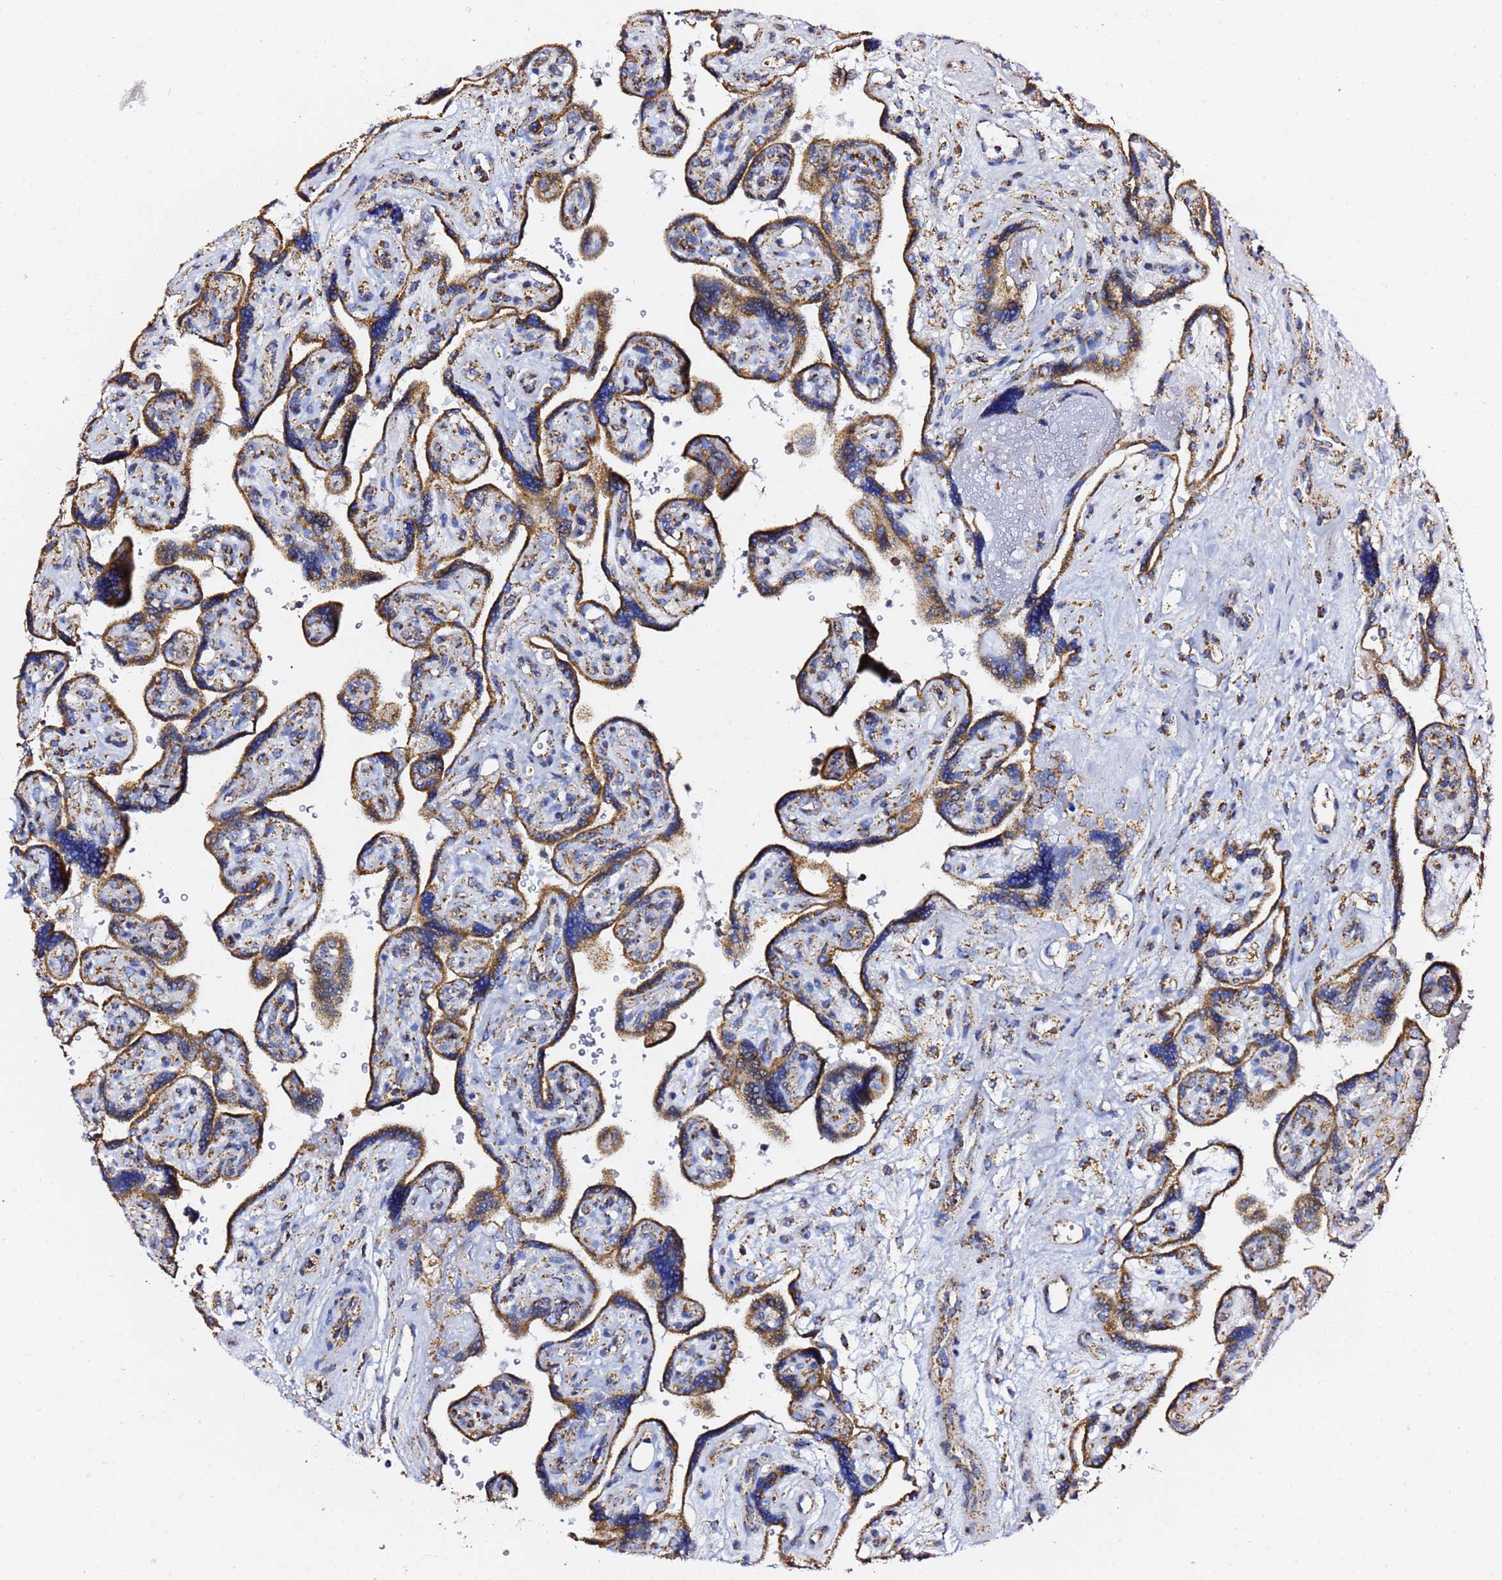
{"staining": {"intensity": "strong", "quantity": ">75%", "location": "cytoplasmic/membranous"}, "tissue": "placenta", "cell_type": "Decidual cells", "image_type": "normal", "snomed": [{"axis": "morphology", "description": "Normal tissue, NOS"}, {"axis": "topography", "description": "Placenta"}], "caption": "High-power microscopy captured an immunohistochemistry (IHC) image of normal placenta, revealing strong cytoplasmic/membranous expression in about >75% of decidual cells.", "gene": "PHB2", "patient": {"sex": "female", "age": 39}}